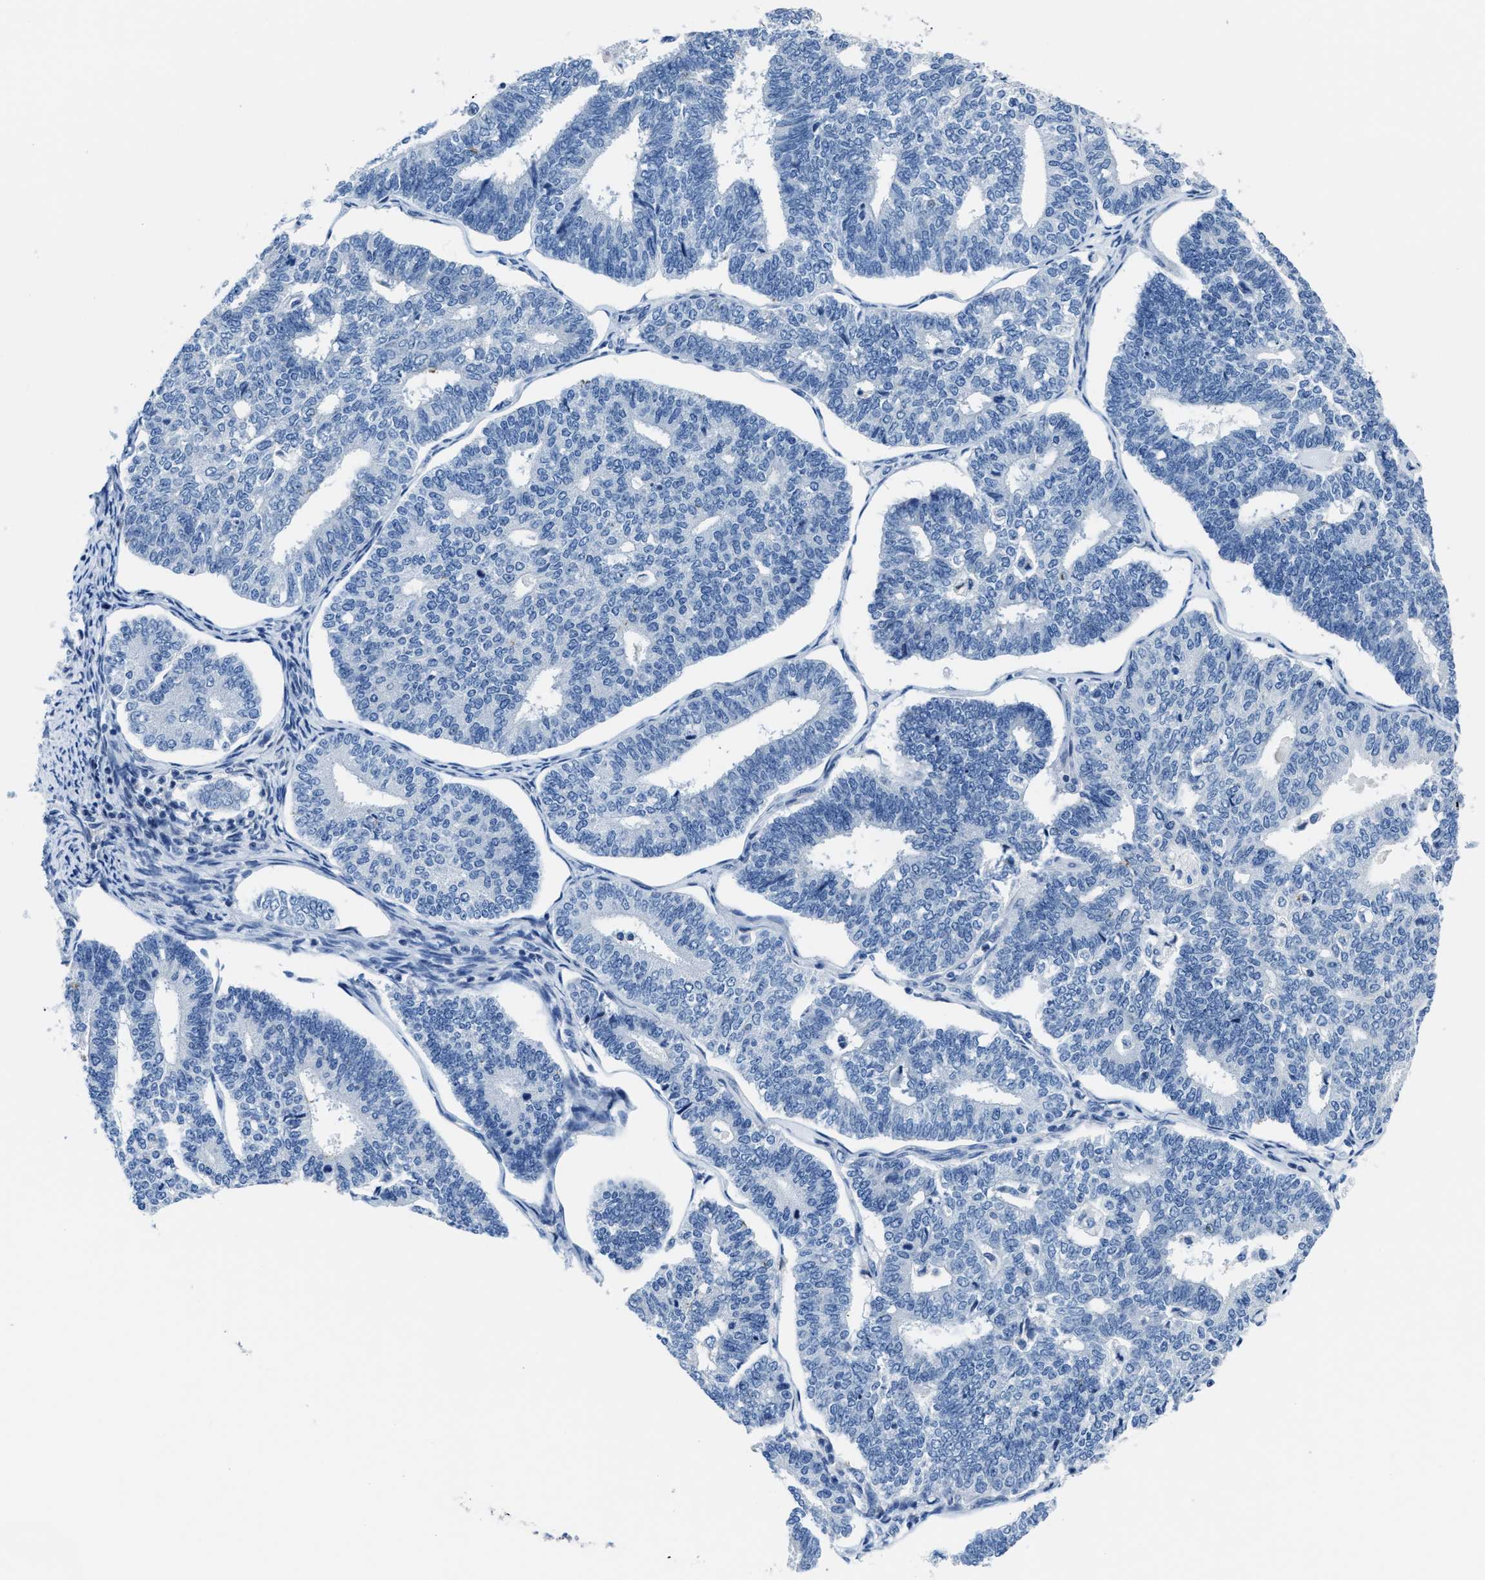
{"staining": {"intensity": "negative", "quantity": "none", "location": "none"}, "tissue": "endometrial cancer", "cell_type": "Tumor cells", "image_type": "cancer", "snomed": [{"axis": "morphology", "description": "Adenocarcinoma, NOS"}, {"axis": "topography", "description": "Endometrium"}], "caption": "DAB (3,3'-diaminobenzidine) immunohistochemical staining of human endometrial adenocarcinoma reveals no significant expression in tumor cells.", "gene": "ASZ1", "patient": {"sex": "female", "age": 70}}